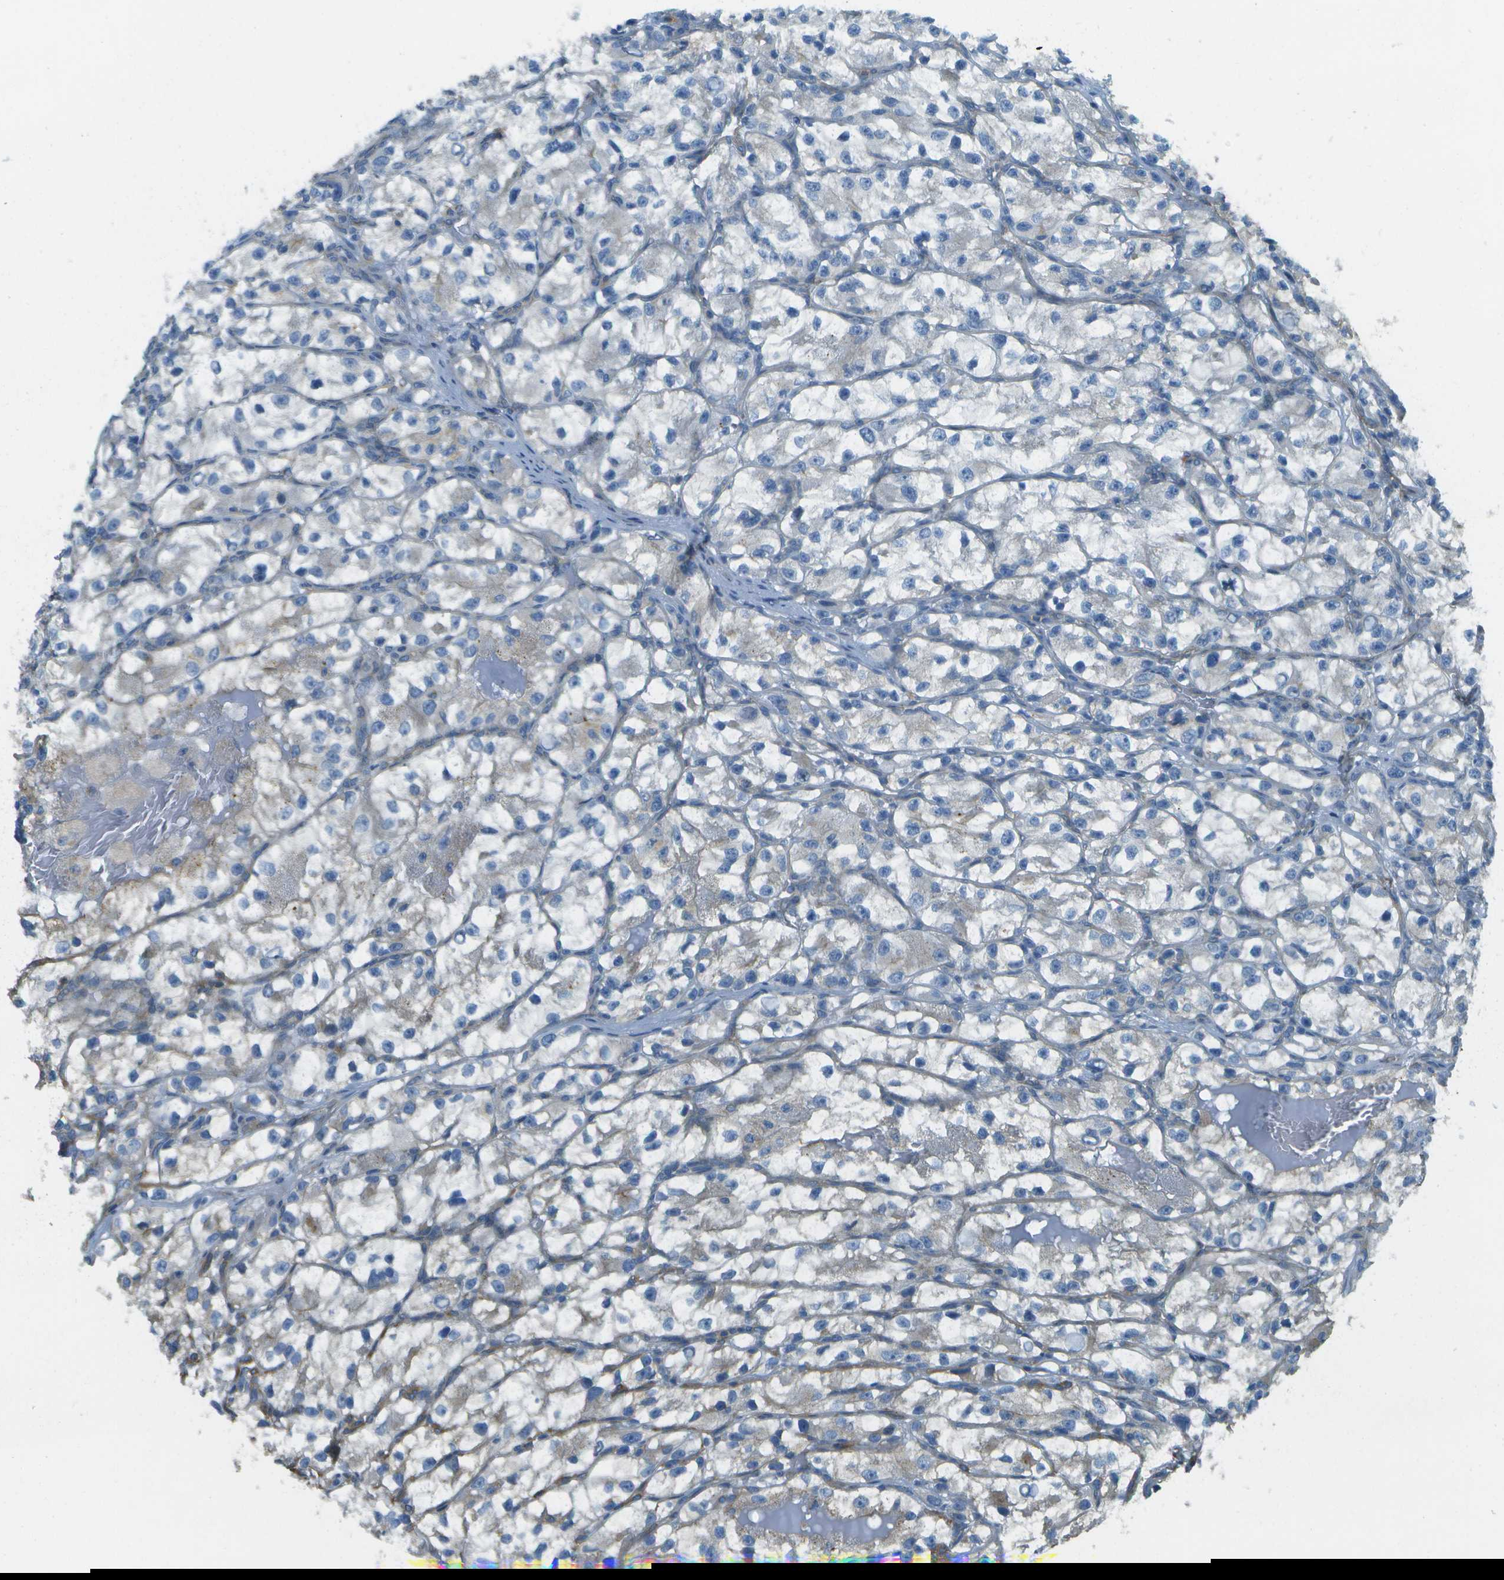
{"staining": {"intensity": "negative", "quantity": "none", "location": "none"}, "tissue": "renal cancer", "cell_type": "Tumor cells", "image_type": "cancer", "snomed": [{"axis": "morphology", "description": "Adenocarcinoma, NOS"}, {"axis": "topography", "description": "Kidney"}], "caption": "Immunohistochemistry of adenocarcinoma (renal) shows no staining in tumor cells.", "gene": "MYH11", "patient": {"sex": "female", "age": 57}}